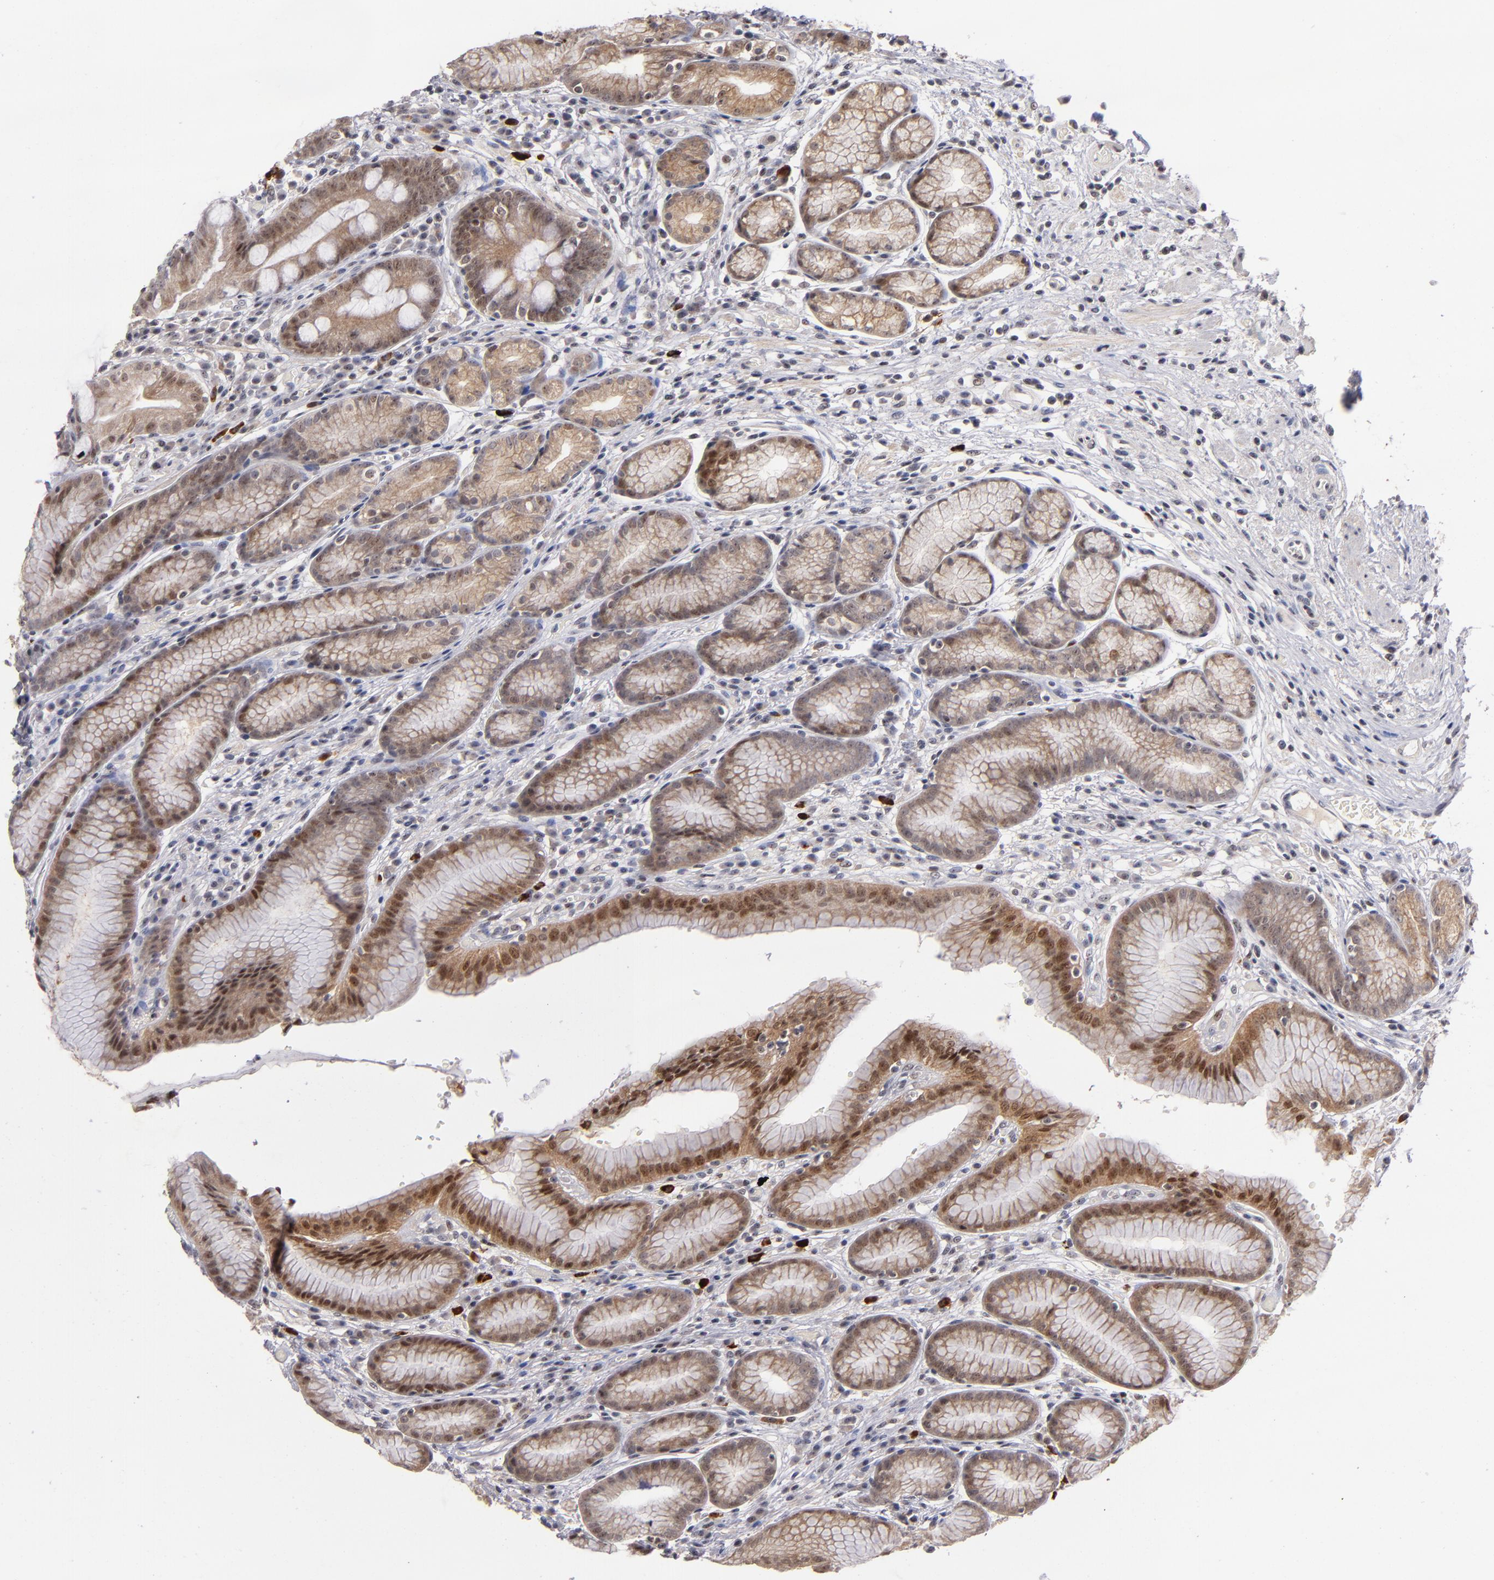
{"staining": {"intensity": "moderate", "quantity": ">75%", "location": "cytoplasmic/membranous,nuclear"}, "tissue": "stomach", "cell_type": "Glandular cells", "image_type": "normal", "snomed": [{"axis": "morphology", "description": "Normal tissue, NOS"}, {"axis": "morphology", "description": "Inflammation, NOS"}, {"axis": "topography", "description": "Stomach, lower"}], "caption": "Immunohistochemistry (IHC) of unremarkable stomach exhibits medium levels of moderate cytoplasmic/membranous,nuclear positivity in approximately >75% of glandular cells.", "gene": "PCNX4", "patient": {"sex": "male", "age": 59}}